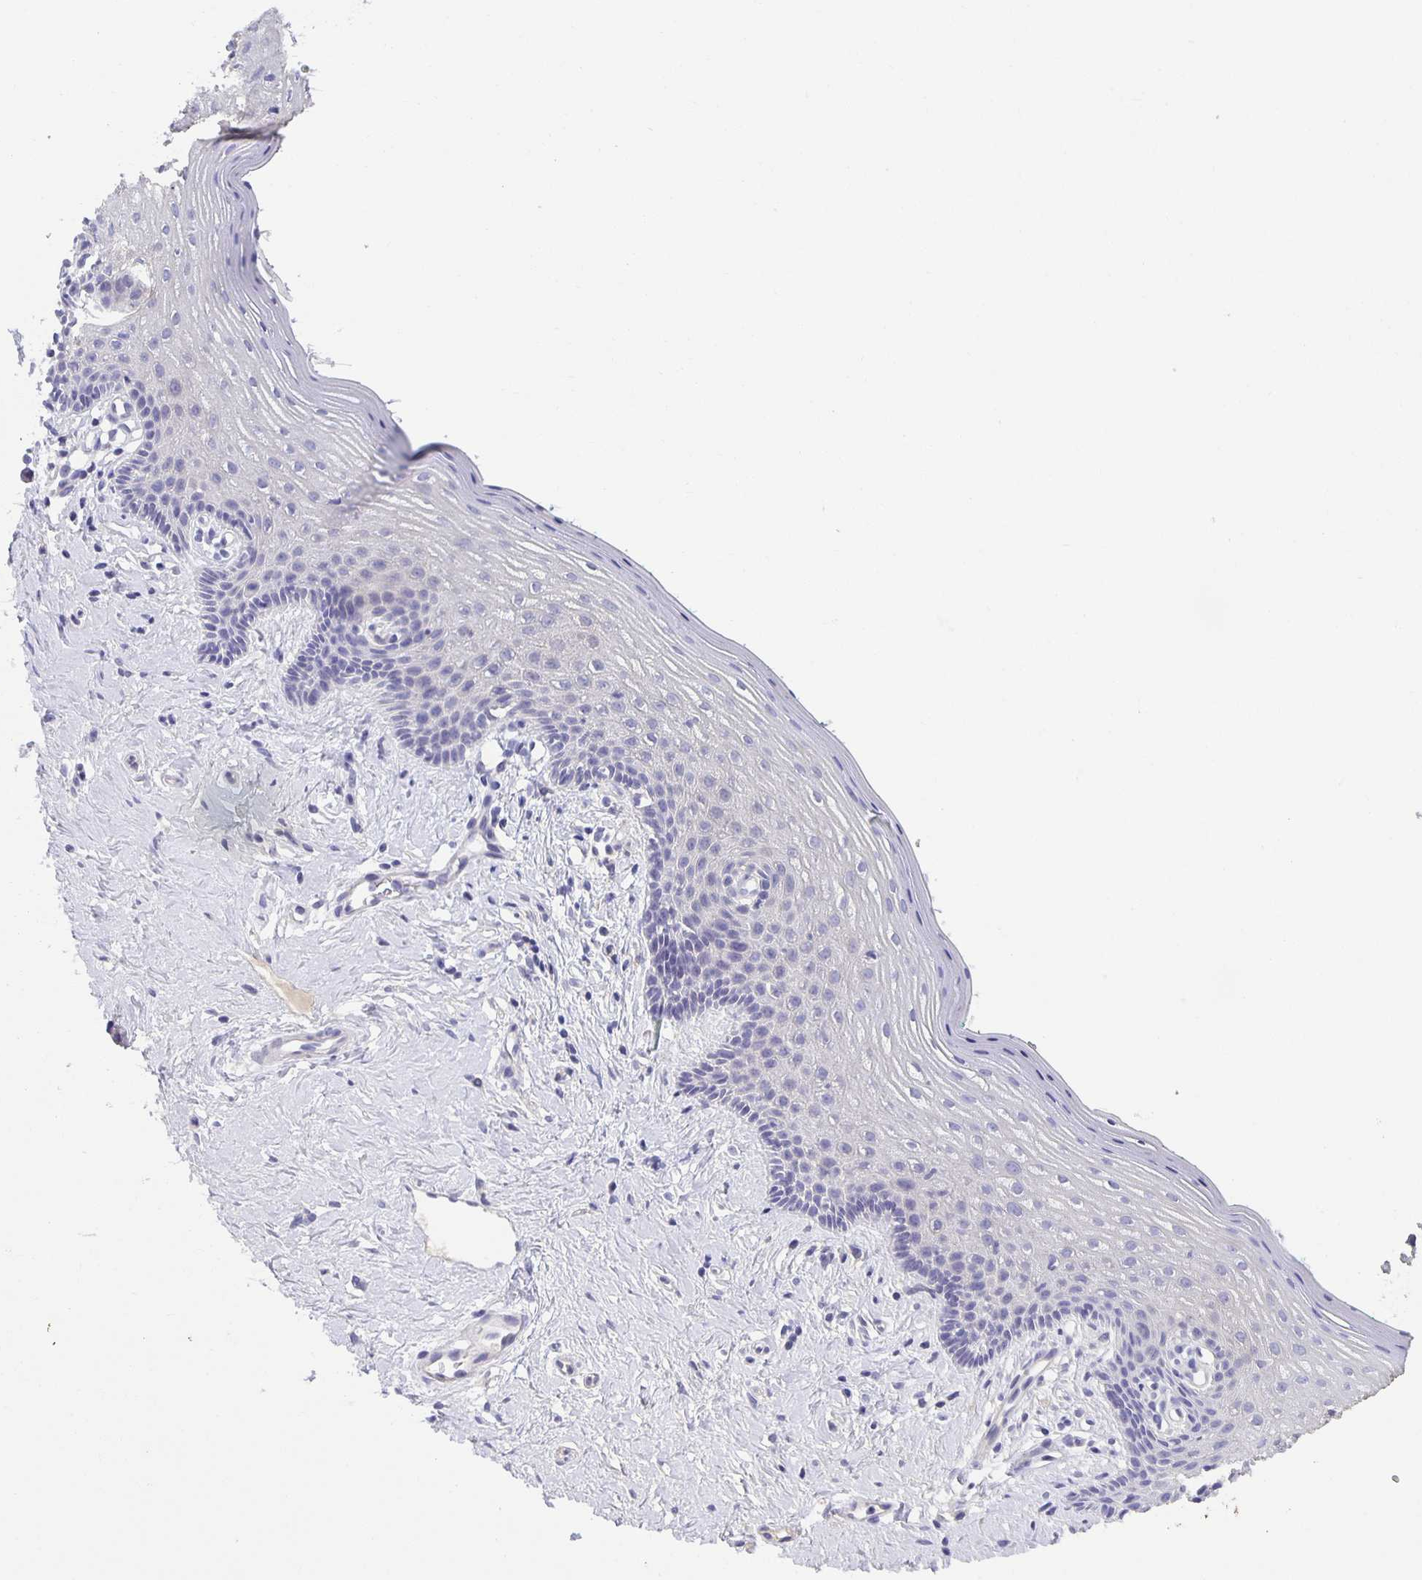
{"staining": {"intensity": "negative", "quantity": "none", "location": "none"}, "tissue": "vagina", "cell_type": "Squamous epithelial cells", "image_type": "normal", "snomed": [{"axis": "morphology", "description": "Normal tissue, NOS"}, {"axis": "topography", "description": "Vagina"}], "caption": "The histopathology image reveals no staining of squamous epithelial cells in unremarkable vagina.", "gene": "PTPN3", "patient": {"sex": "female", "age": 42}}